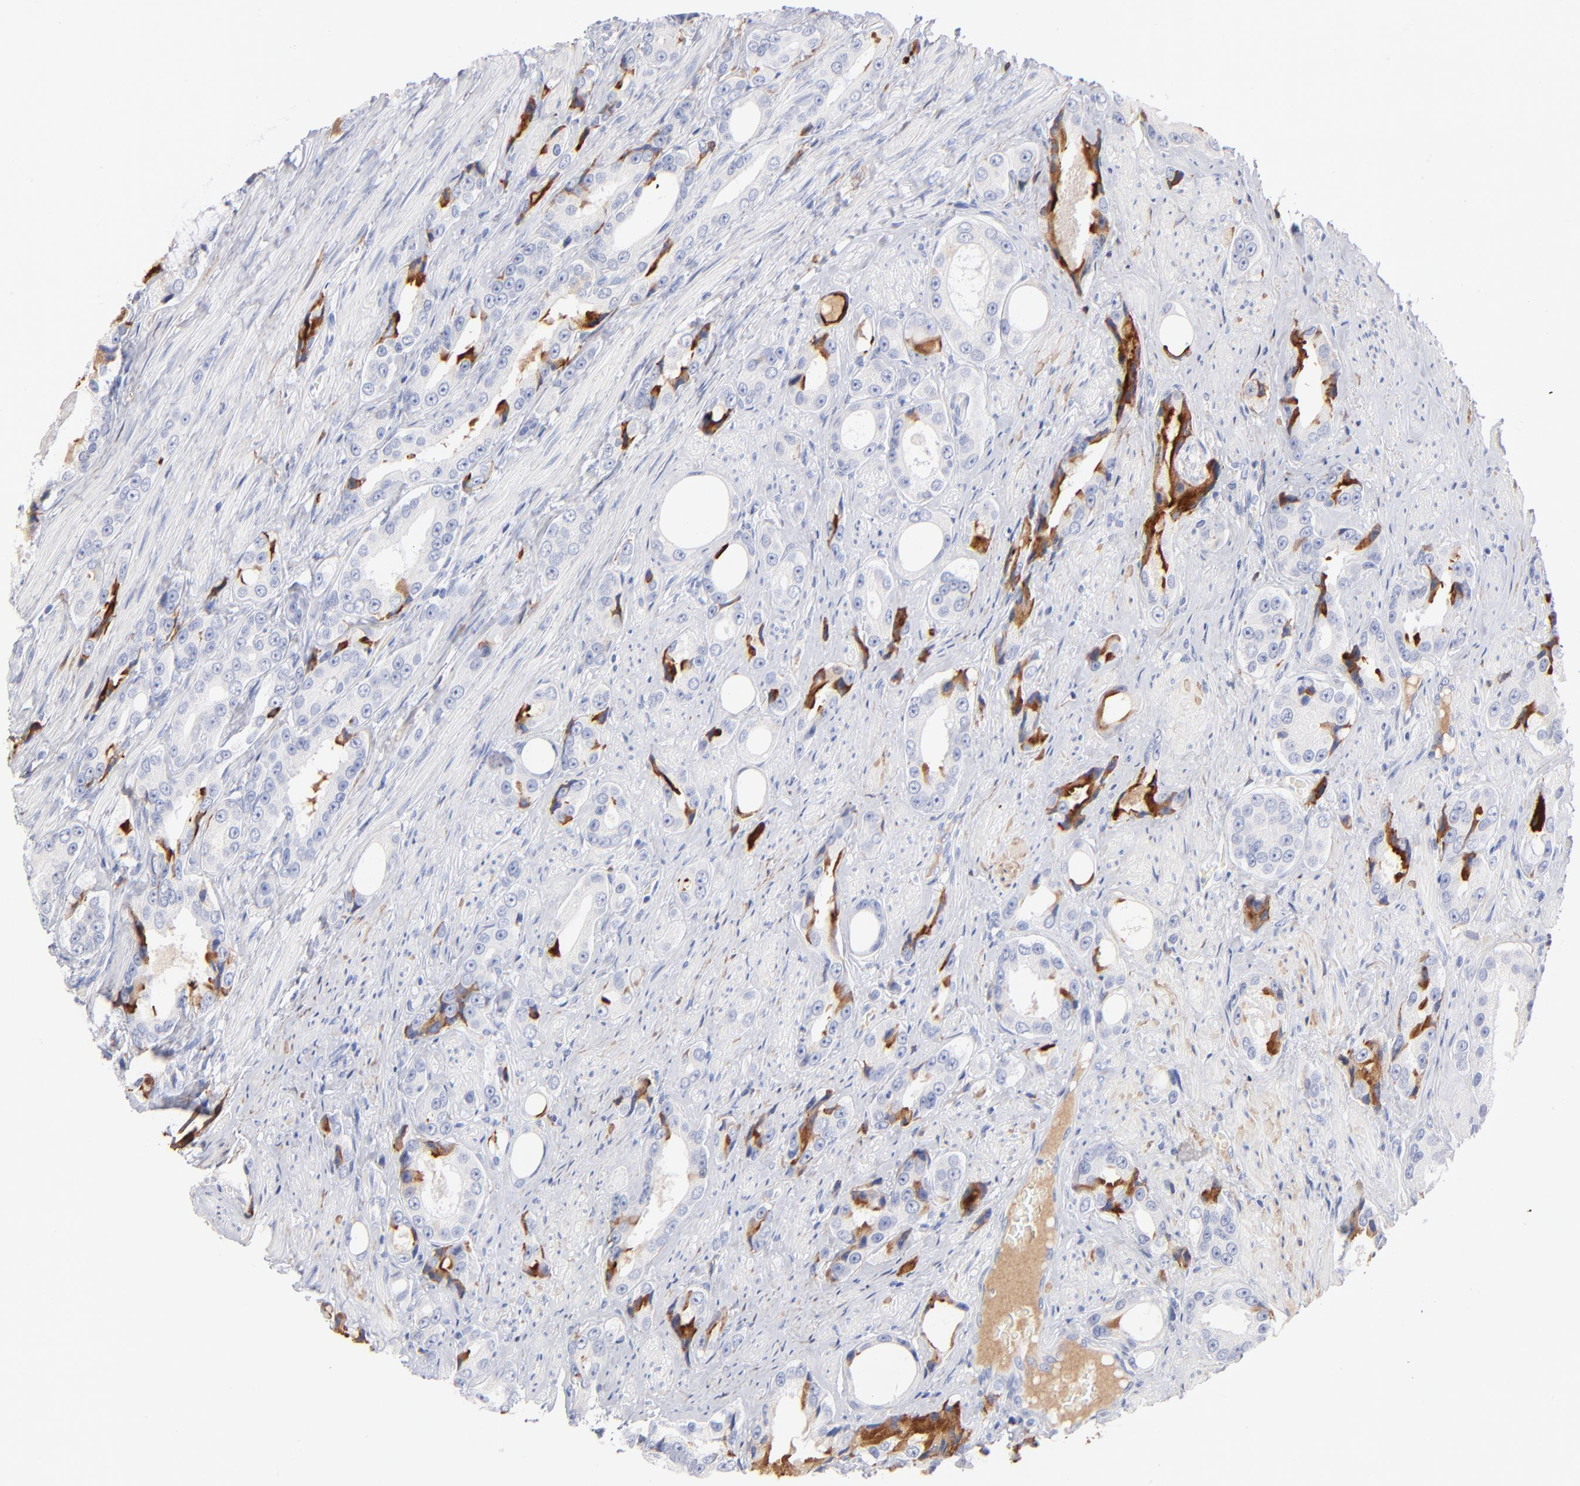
{"staining": {"intensity": "negative", "quantity": "none", "location": "none"}, "tissue": "prostate cancer", "cell_type": "Tumor cells", "image_type": "cancer", "snomed": [{"axis": "morphology", "description": "Adenocarcinoma, Medium grade"}, {"axis": "topography", "description": "Prostate"}], "caption": "The photomicrograph reveals no staining of tumor cells in adenocarcinoma (medium-grade) (prostate).", "gene": "APOH", "patient": {"sex": "male", "age": 60}}